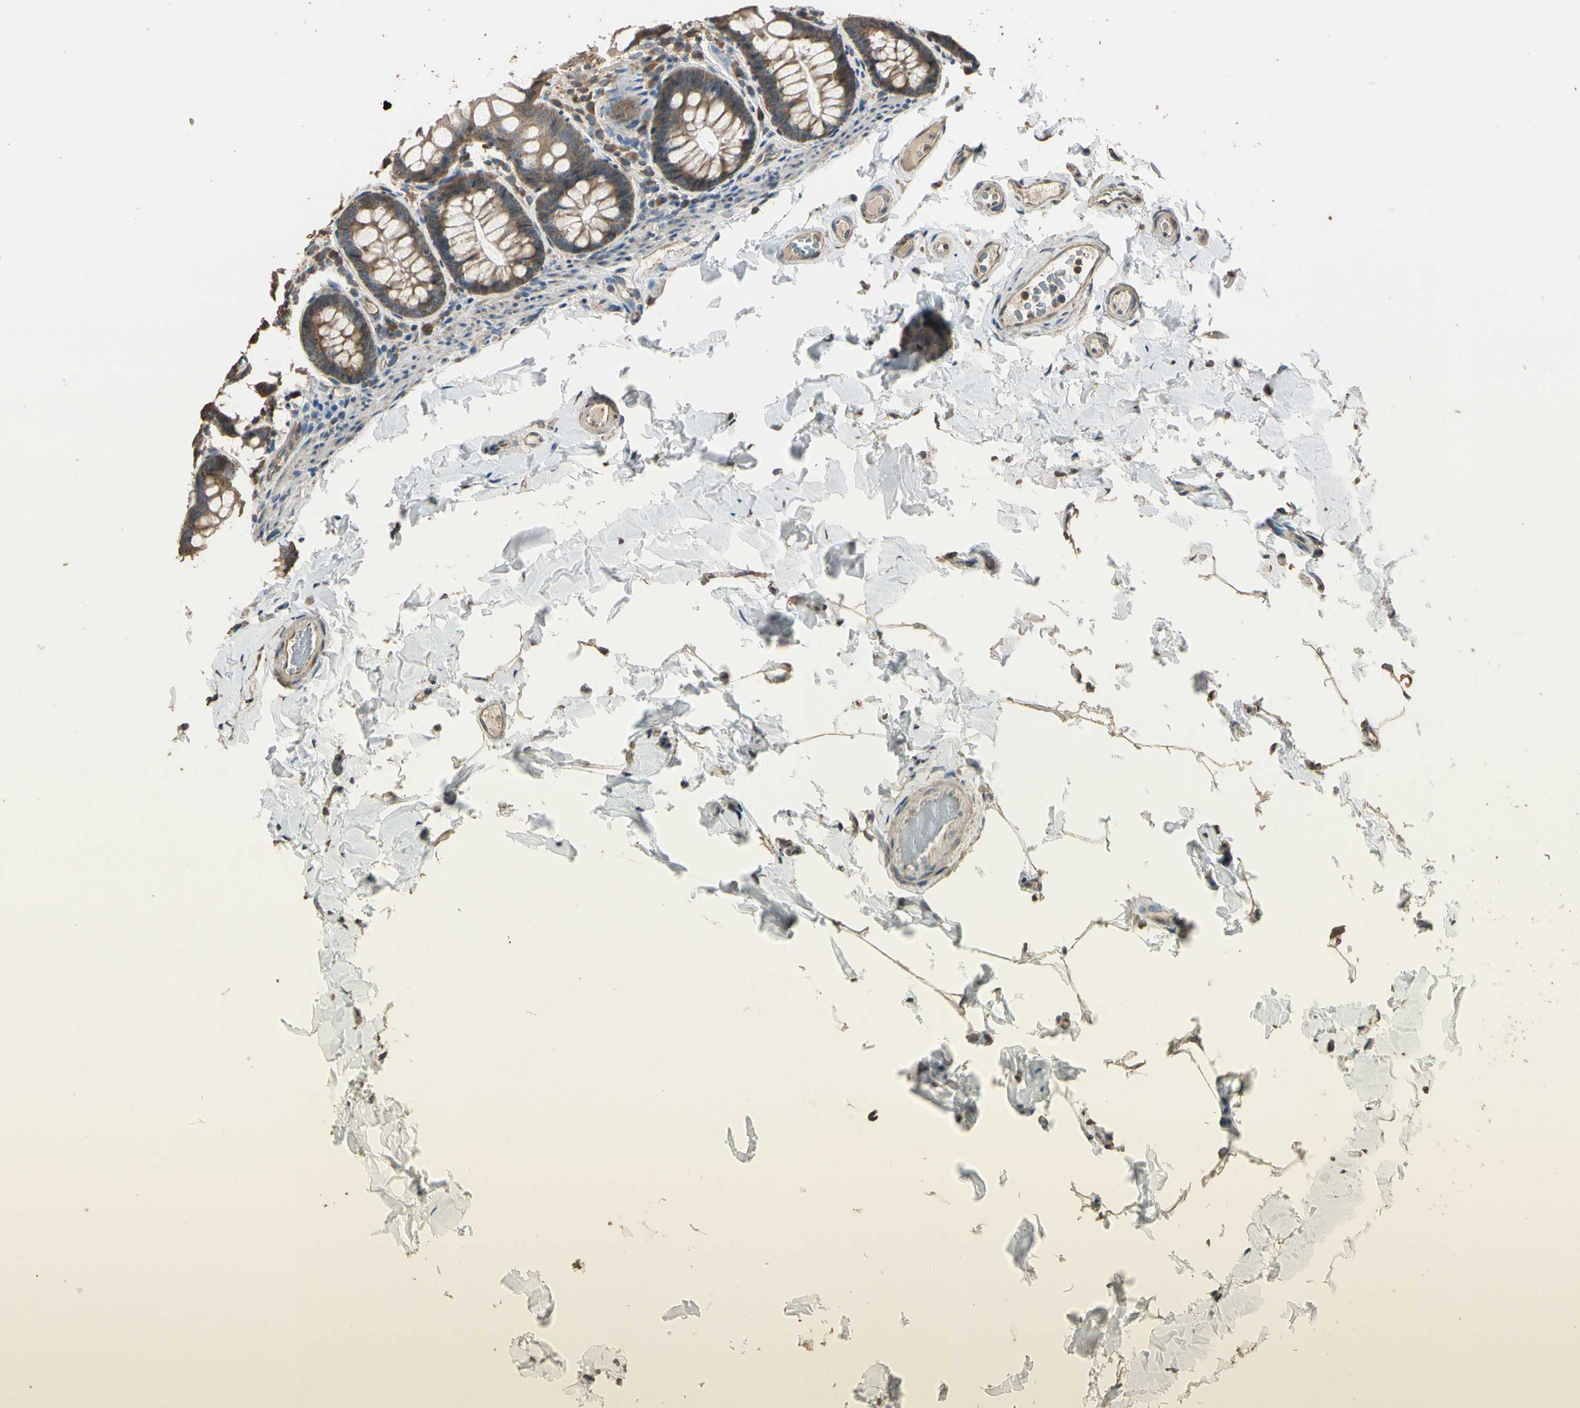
{"staining": {"intensity": "moderate", "quantity": ">75%", "location": "cytoplasmic/membranous"}, "tissue": "colon", "cell_type": "Endothelial cells", "image_type": "normal", "snomed": [{"axis": "morphology", "description": "Normal tissue, NOS"}, {"axis": "topography", "description": "Colon"}], "caption": "This micrograph shows benign colon stained with immunohistochemistry (IHC) to label a protein in brown. The cytoplasmic/membranous of endothelial cells show moderate positivity for the protein. Nuclei are counter-stained blue.", "gene": "STX18", "patient": {"sex": "female", "age": 61}}